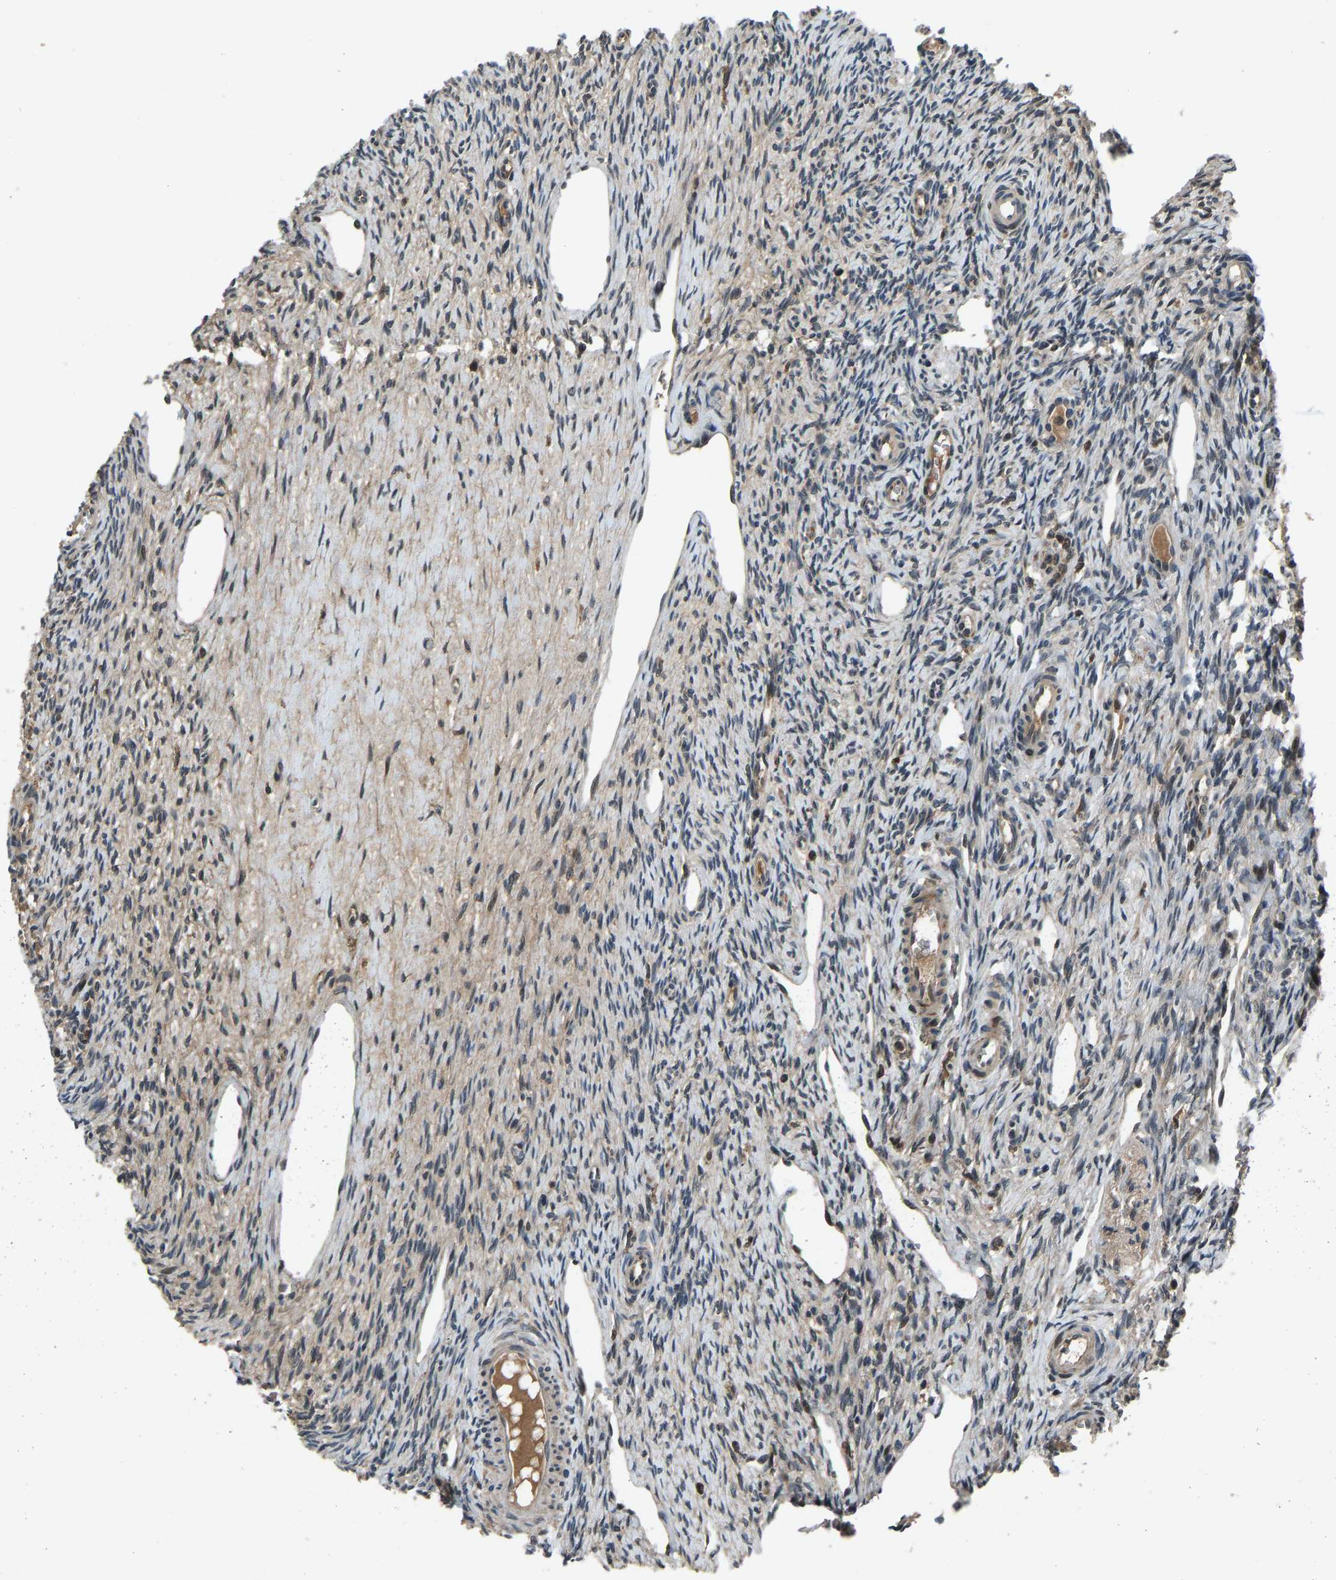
{"staining": {"intensity": "moderate", "quantity": ">75%", "location": "cytoplasmic/membranous"}, "tissue": "ovary", "cell_type": "Follicle cells", "image_type": "normal", "snomed": [{"axis": "morphology", "description": "Normal tissue, NOS"}, {"axis": "topography", "description": "Ovary"}], "caption": "The immunohistochemical stain shows moderate cytoplasmic/membranous positivity in follicle cells of benign ovary. (DAB (3,3'-diaminobenzidine) = brown stain, brightfield microscopy at high magnification).", "gene": "RLIM", "patient": {"sex": "female", "age": 33}}